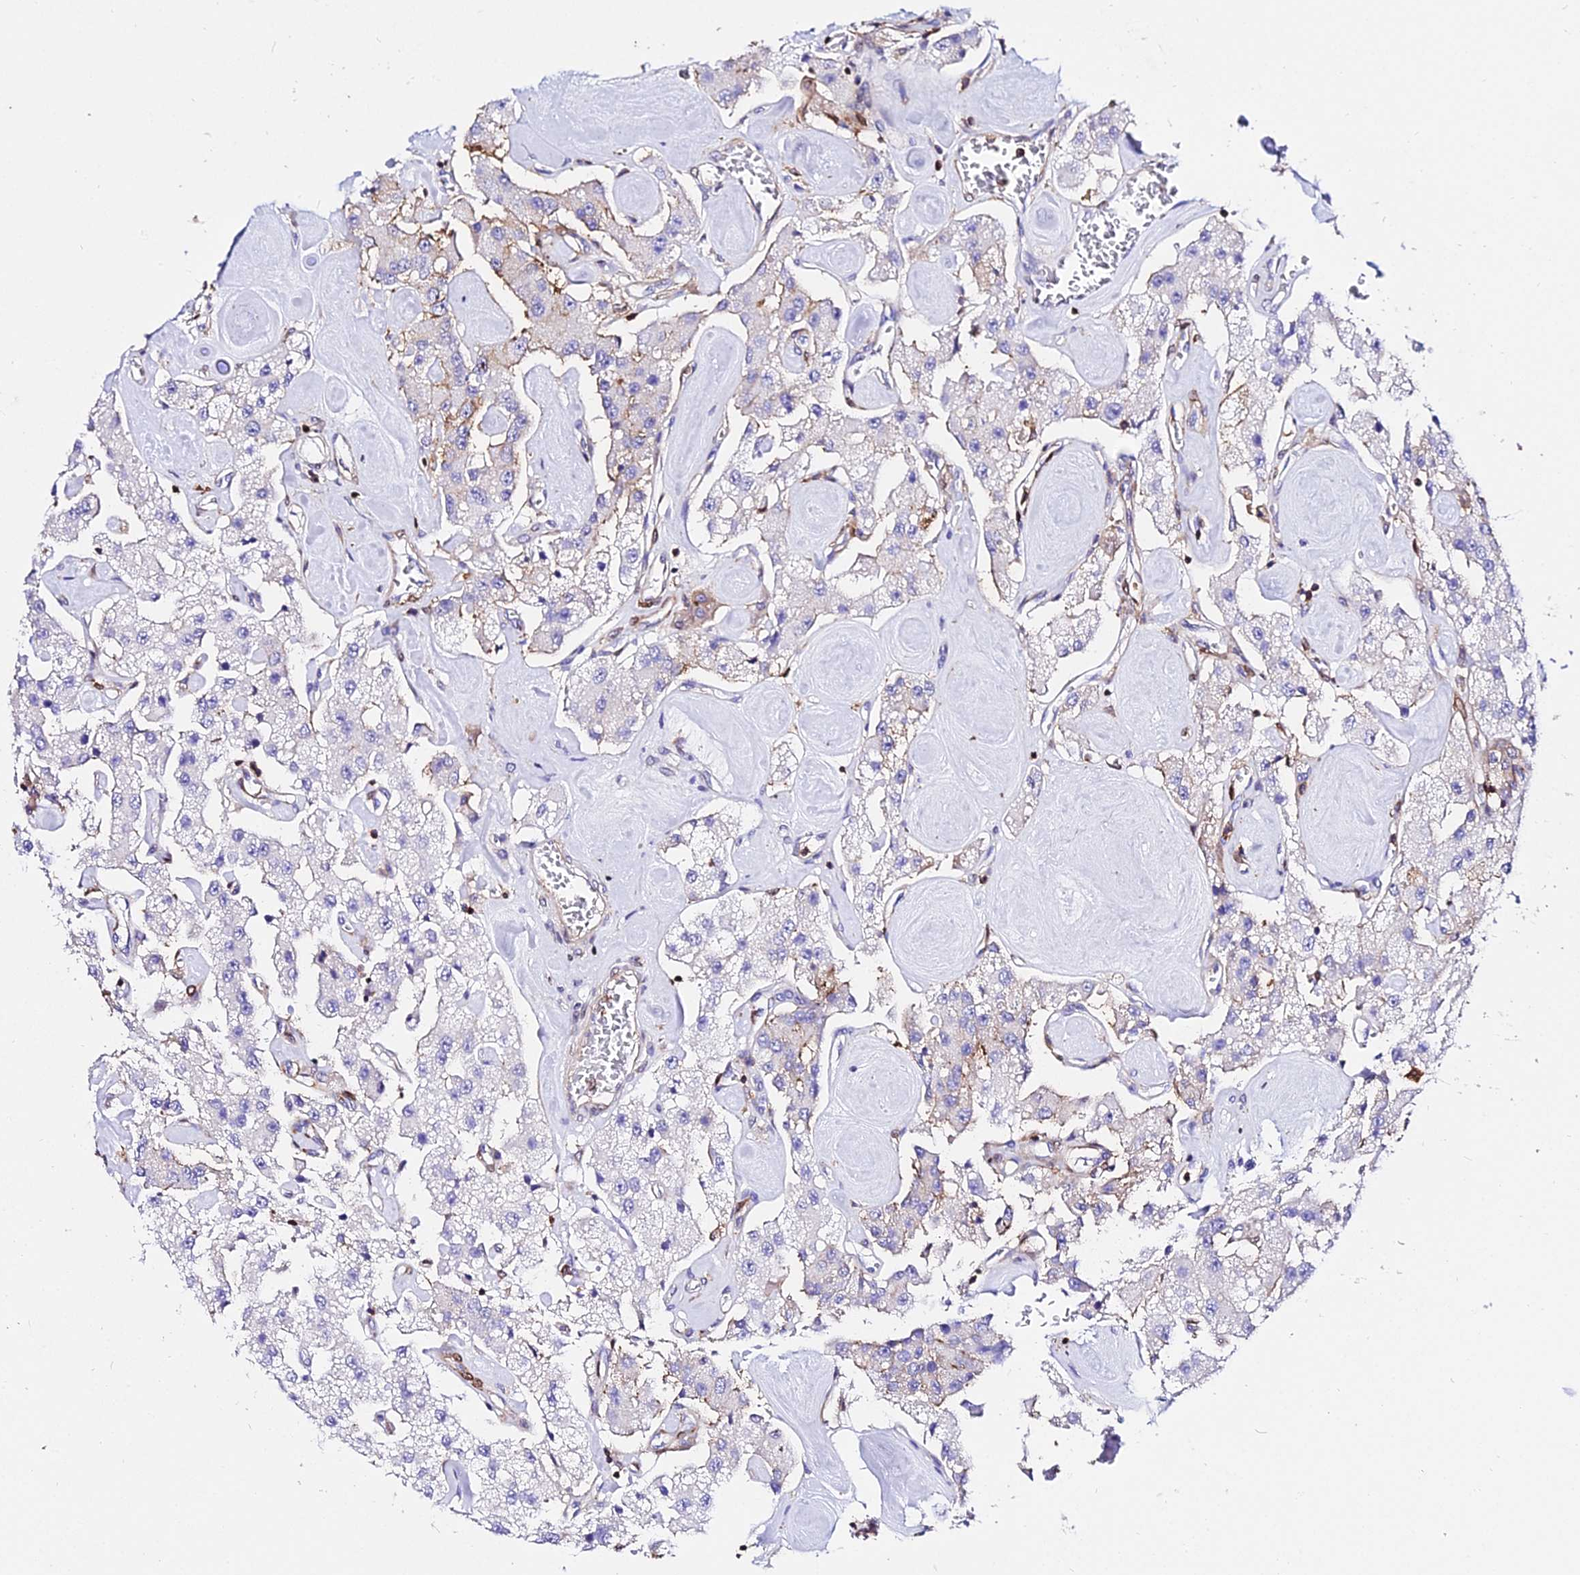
{"staining": {"intensity": "weak", "quantity": "<25%", "location": "cytoplasmic/membranous"}, "tissue": "carcinoid", "cell_type": "Tumor cells", "image_type": "cancer", "snomed": [{"axis": "morphology", "description": "Carcinoid, malignant, NOS"}, {"axis": "topography", "description": "Pancreas"}], "caption": "A high-resolution histopathology image shows immunohistochemistry (IHC) staining of carcinoid (malignant), which shows no significant expression in tumor cells.", "gene": "CSRP1", "patient": {"sex": "male", "age": 41}}